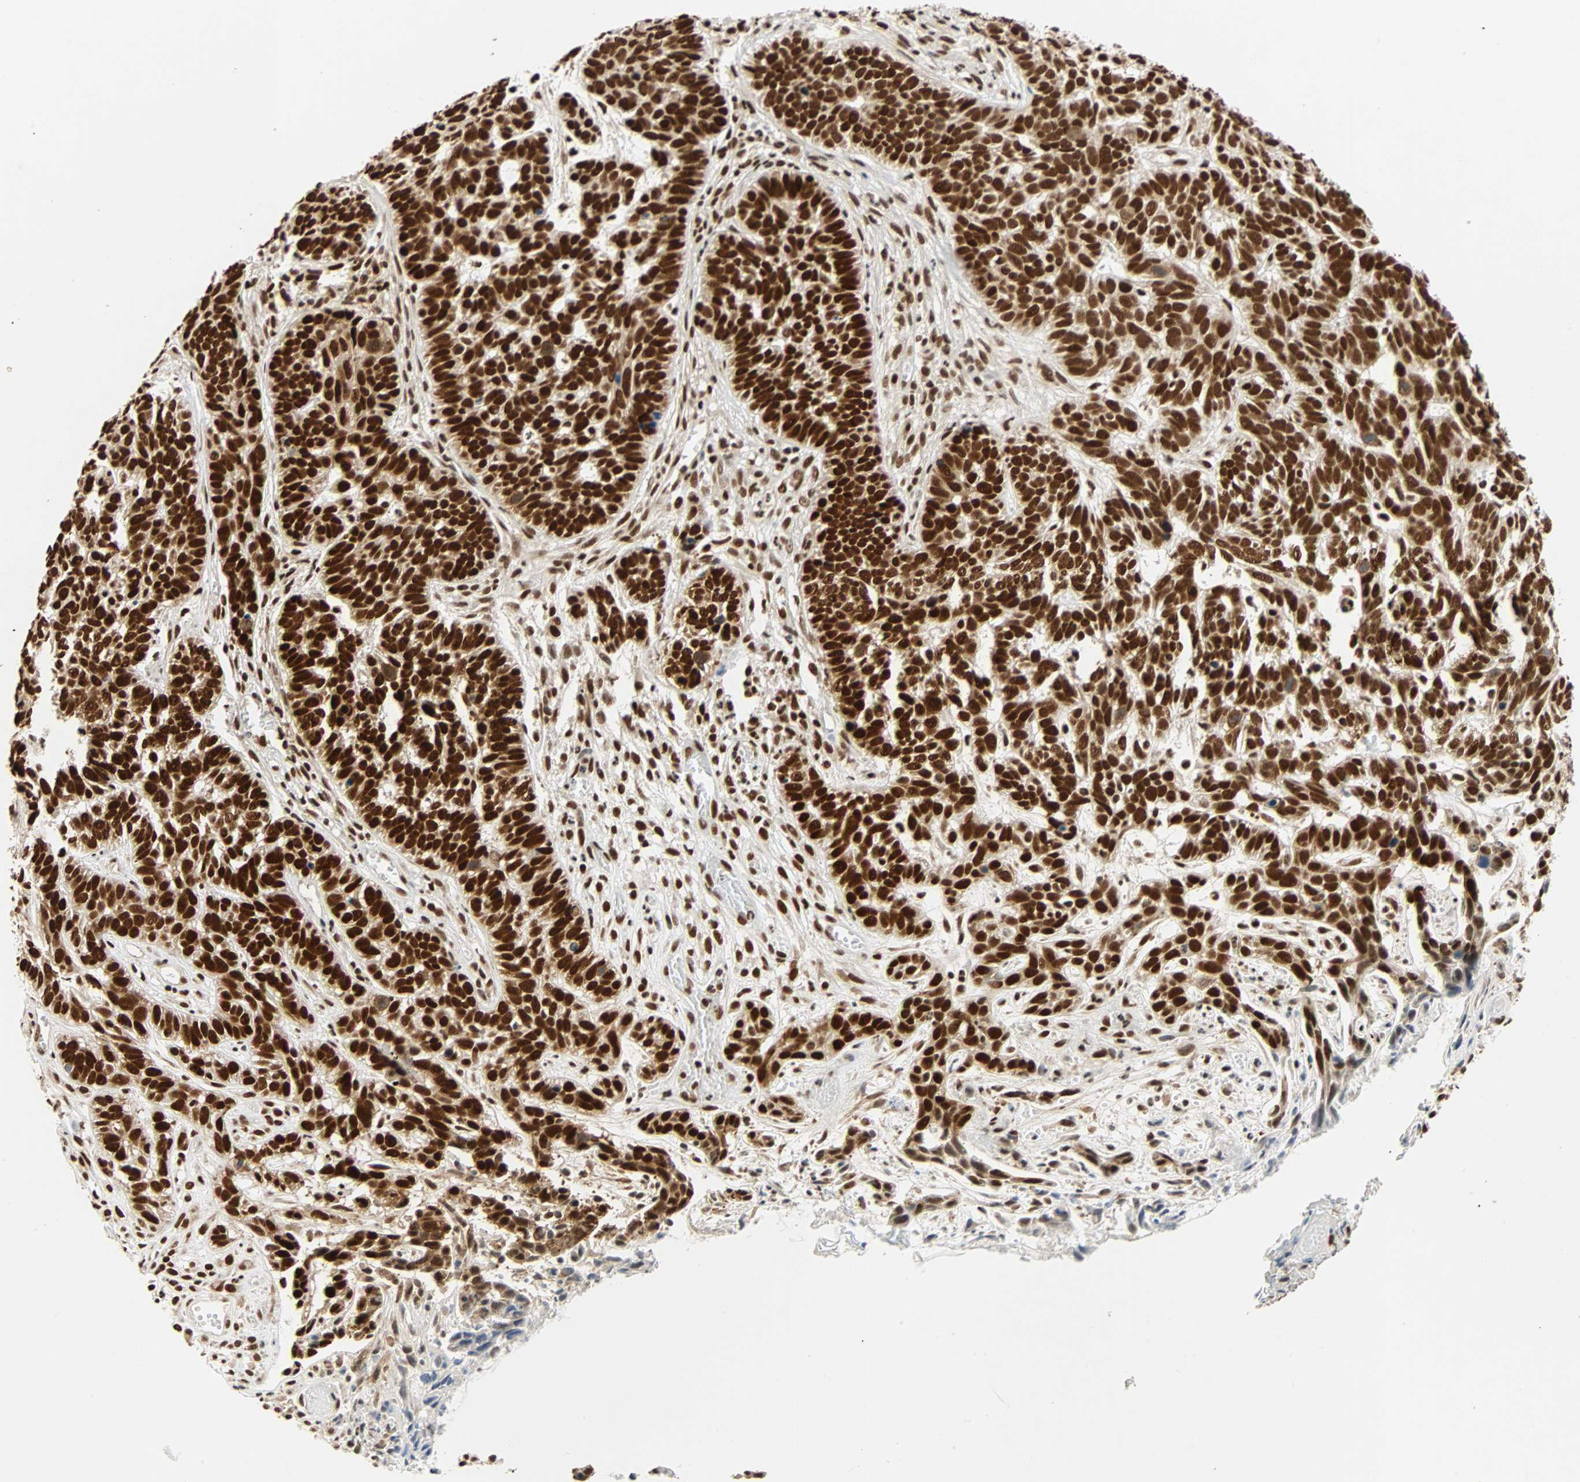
{"staining": {"intensity": "strong", "quantity": ">75%", "location": "nuclear"}, "tissue": "skin cancer", "cell_type": "Tumor cells", "image_type": "cancer", "snomed": [{"axis": "morphology", "description": "Basal cell carcinoma"}, {"axis": "topography", "description": "Skin"}], "caption": "DAB immunohistochemical staining of human basal cell carcinoma (skin) shows strong nuclear protein positivity in about >75% of tumor cells. (Brightfield microscopy of DAB IHC at high magnification).", "gene": "CDK12", "patient": {"sex": "male", "age": 87}}